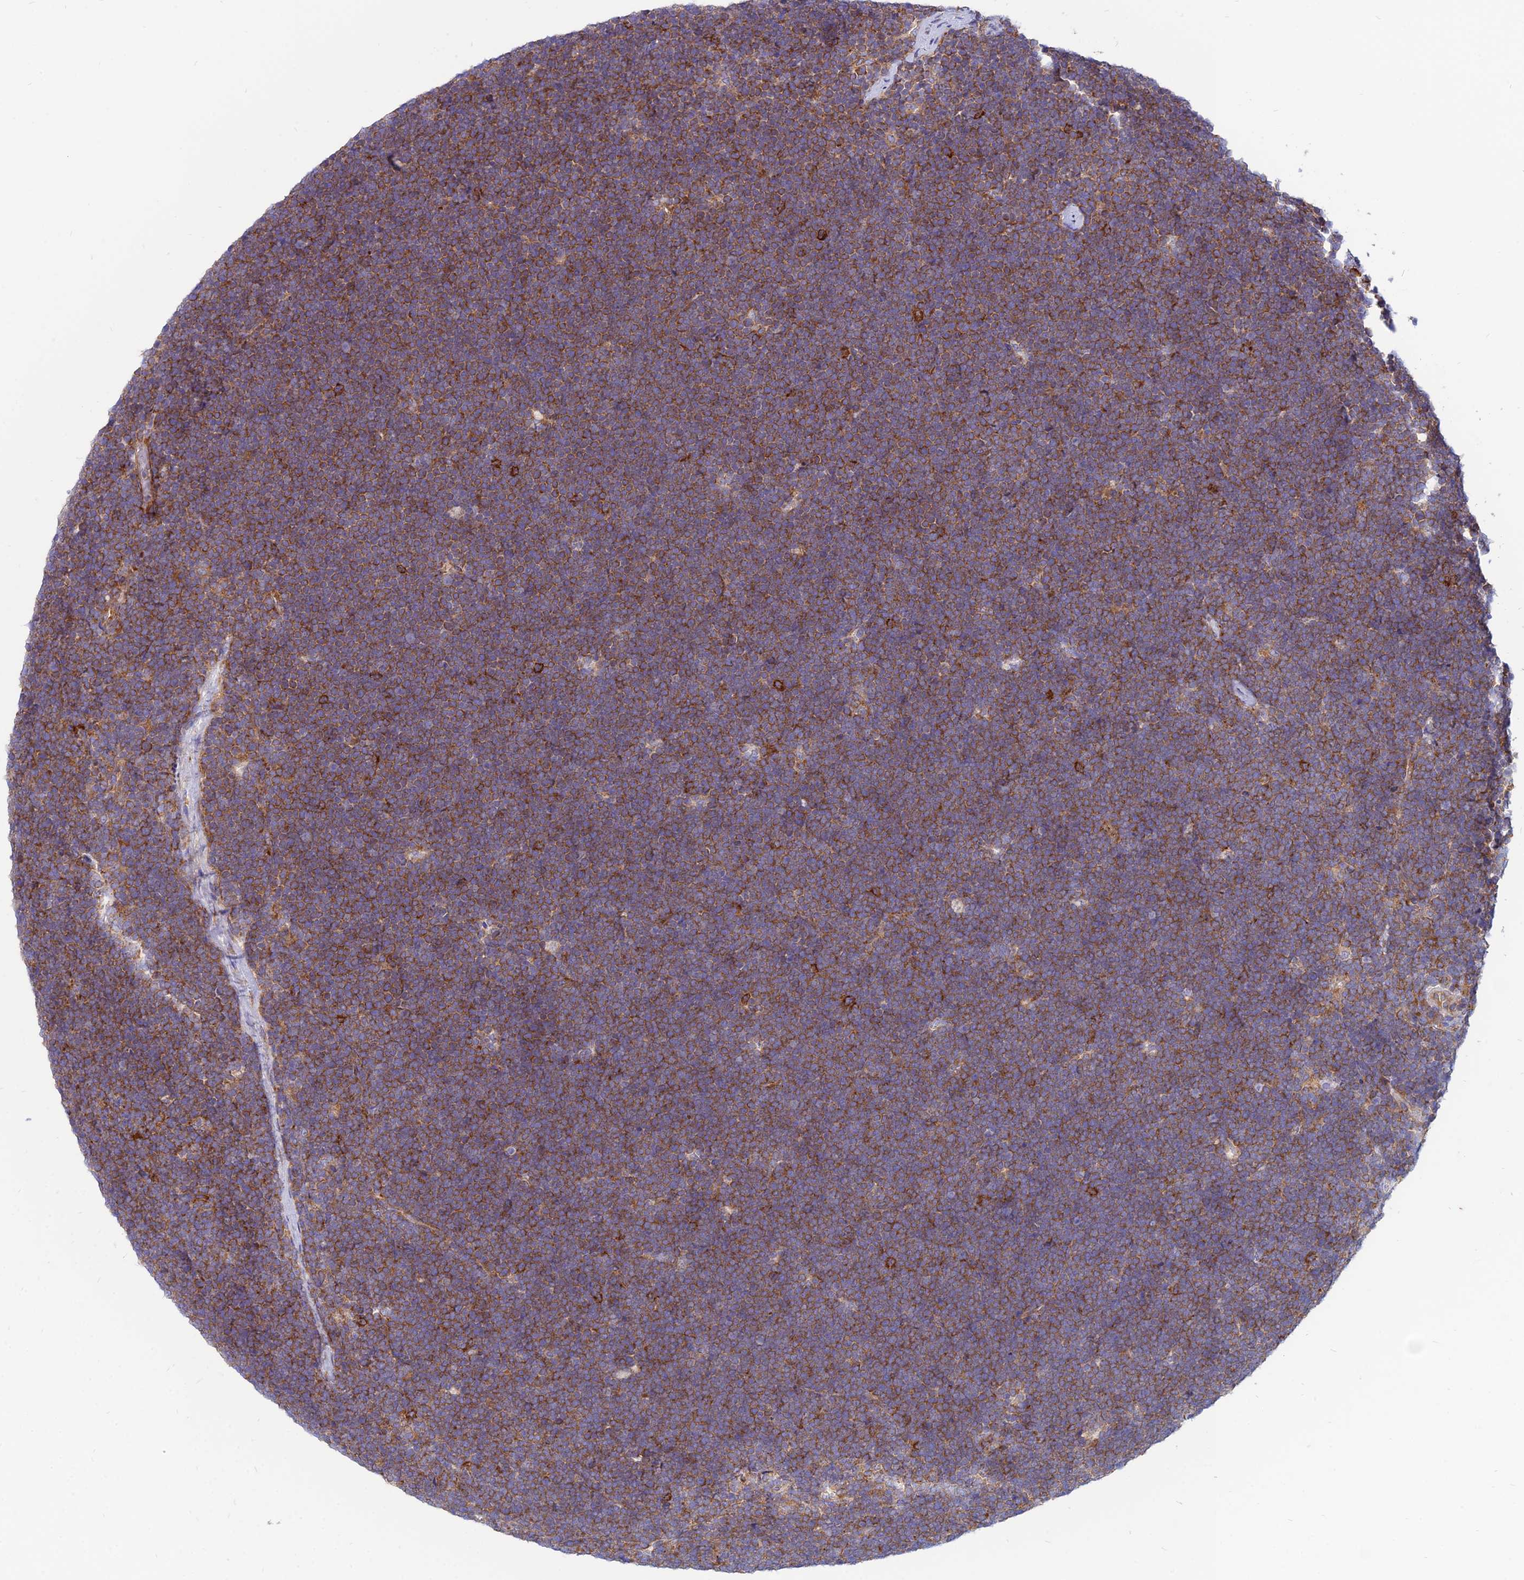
{"staining": {"intensity": "moderate", "quantity": ">75%", "location": "cytoplasmic/membranous"}, "tissue": "lymphoma", "cell_type": "Tumor cells", "image_type": "cancer", "snomed": [{"axis": "morphology", "description": "Malignant lymphoma, non-Hodgkin's type, High grade"}, {"axis": "topography", "description": "Lymph node"}], "caption": "Human high-grade malignant lymphoma, non-Hodgkin's type stained with a protein marker reveals moderate staining in tumor cells.", "gene": "TXLNA", "patient": {"sex": "male", "age": 13}}